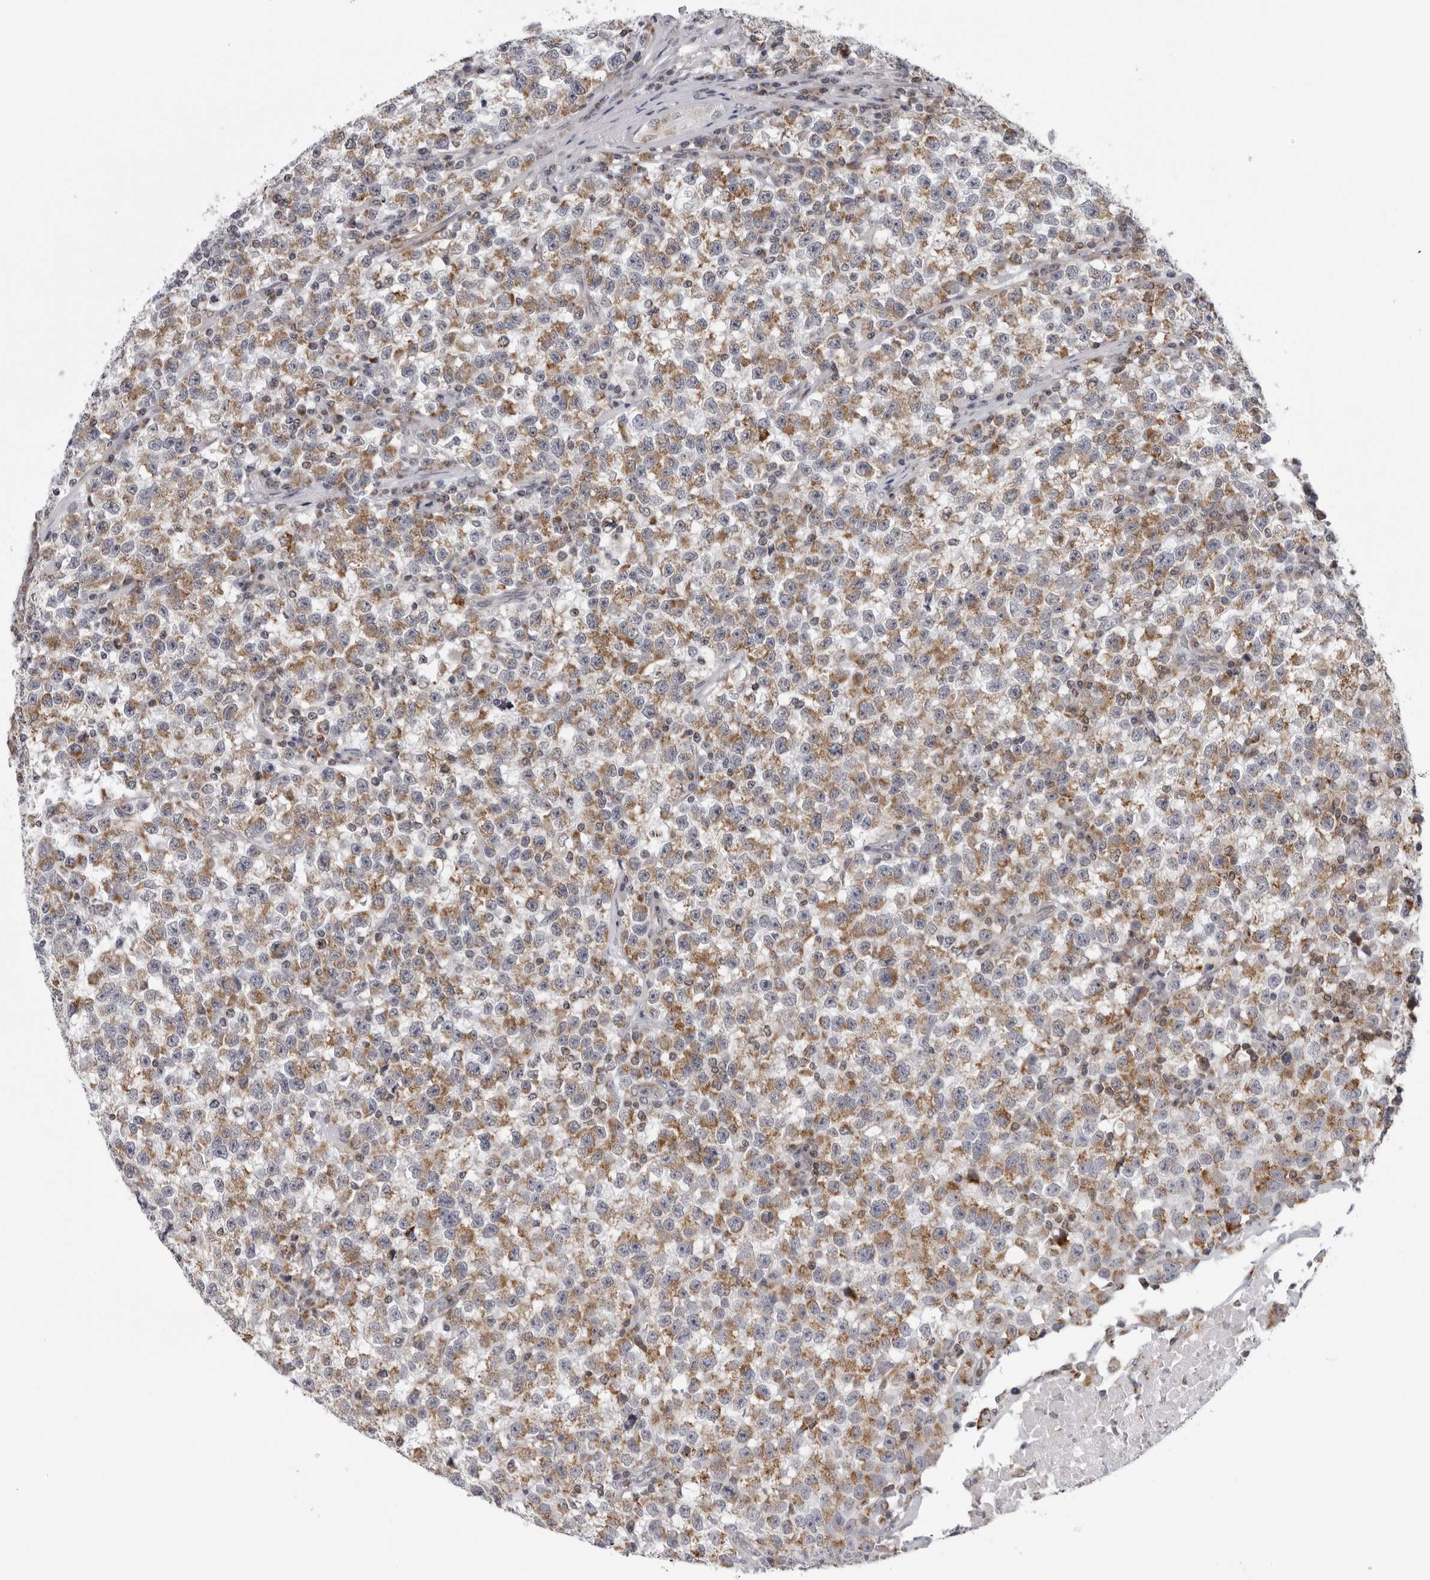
{"staining": {"intensity": "moderate", "quantity": ">75%", "location": "cytoplasmic/membranous"}, "tissue": "testis cancer", "cell_type": "Tumor cells", "image_type": "cancer", "snomed": [{"axis": "morphology", "description": "Seminoma, NOS"}, {"axis": "topography", "description": "Testis"}], "caption": "This is a histology image of immunohistochemistry staining of testis cancer, which shows moderate expression in the cytoplasmic/membranous of tumor cells.", "gene": "CPT2", "patient": {"sex": "male", "age": 22}}